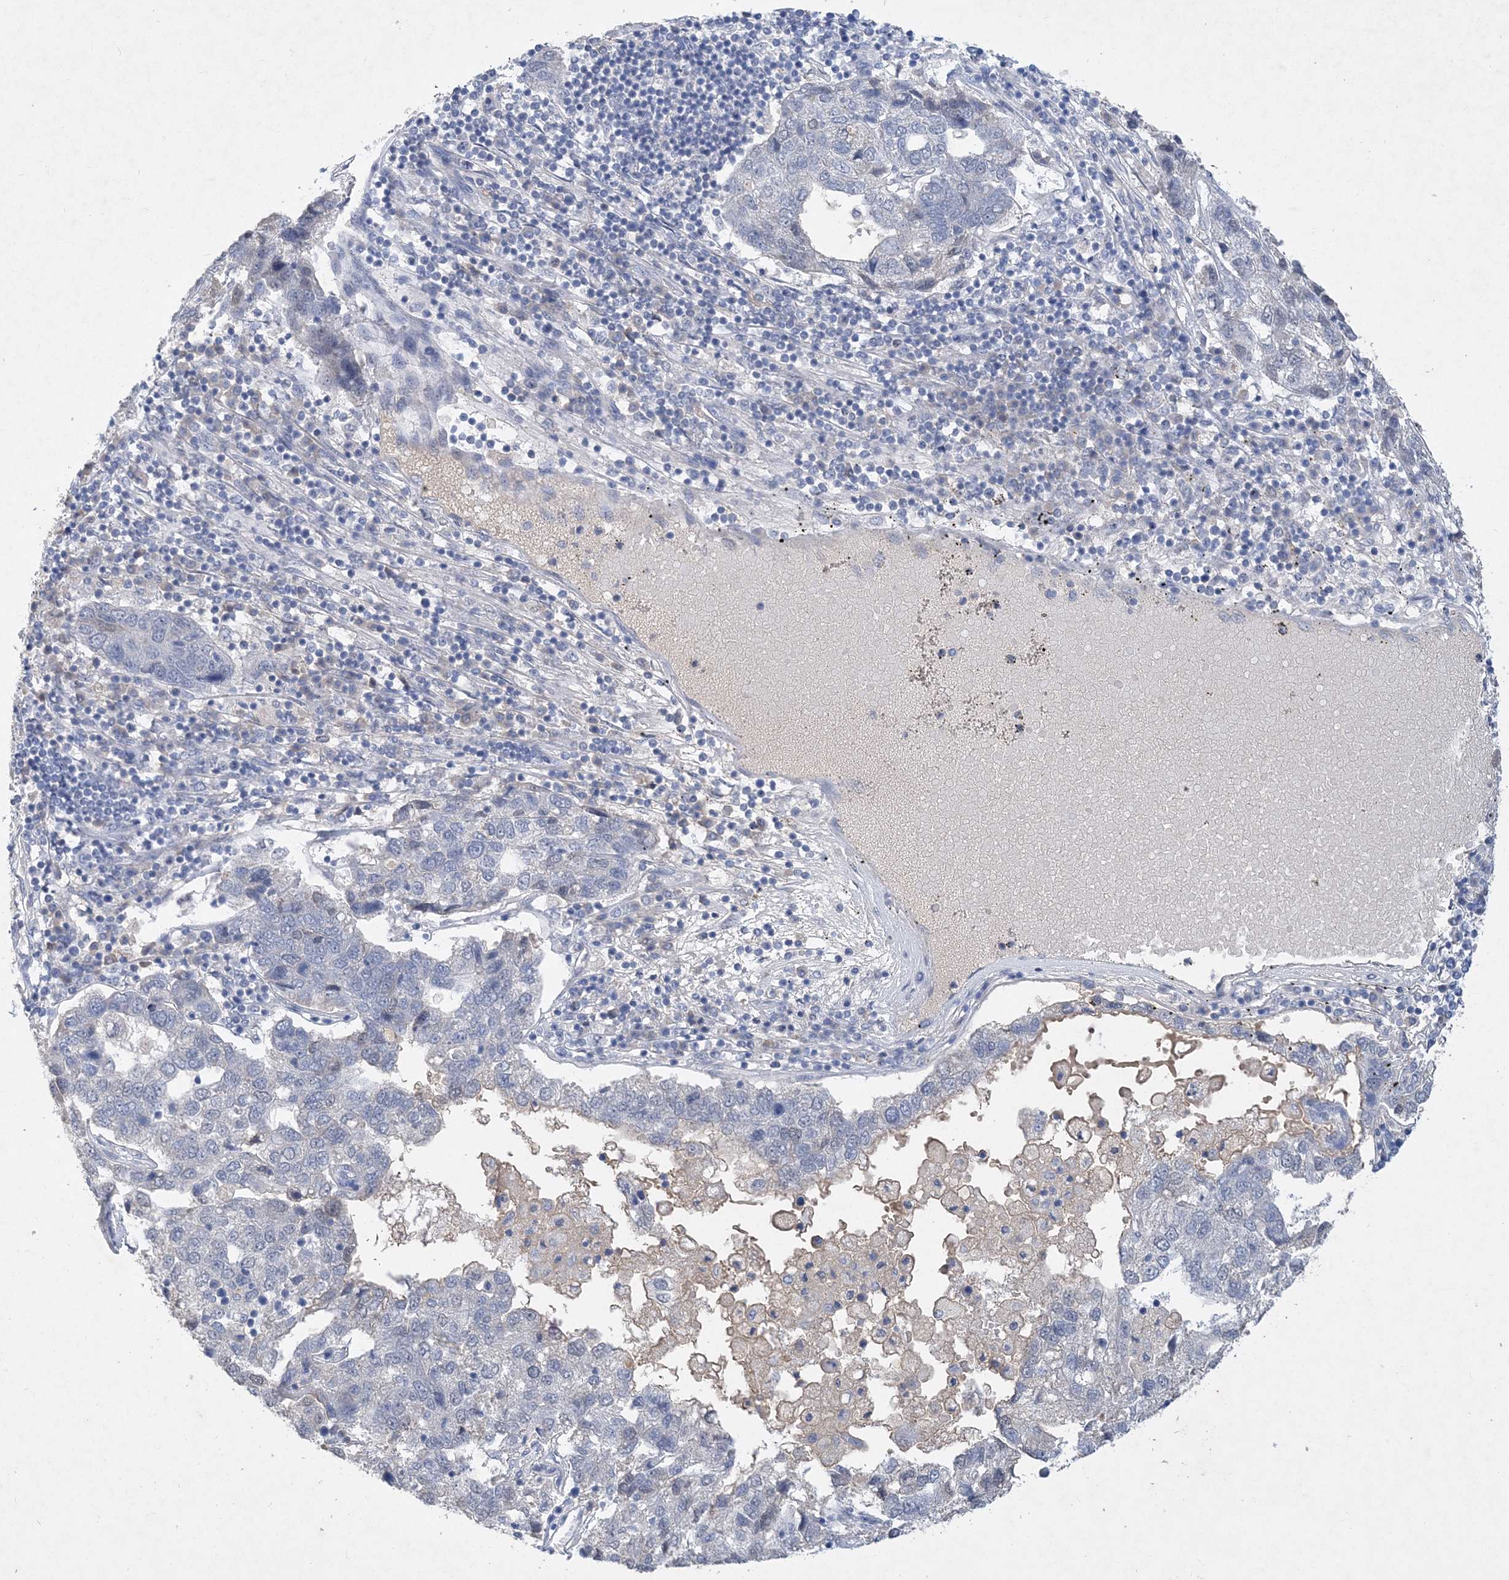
{"staining": {"intensity": "negative", "quantity": "none", "location": "none"}, "tissue": "pancreatic cancer", "cell_type": "Tumor cells", "image_type": "cancer", "snomed": [{"axis": "morphology", "description": "Adenocarcinoma, NOS"}, {"axis": "topography", "description": "Pancreas"}], "caption": "Pancreatic cancer (adenocarcinoma) was stained to show a protein in brown. There is no significant staining in tumor cells.", "gene": "C11orf58", "patient": {"sex": "female", "age": 61}}